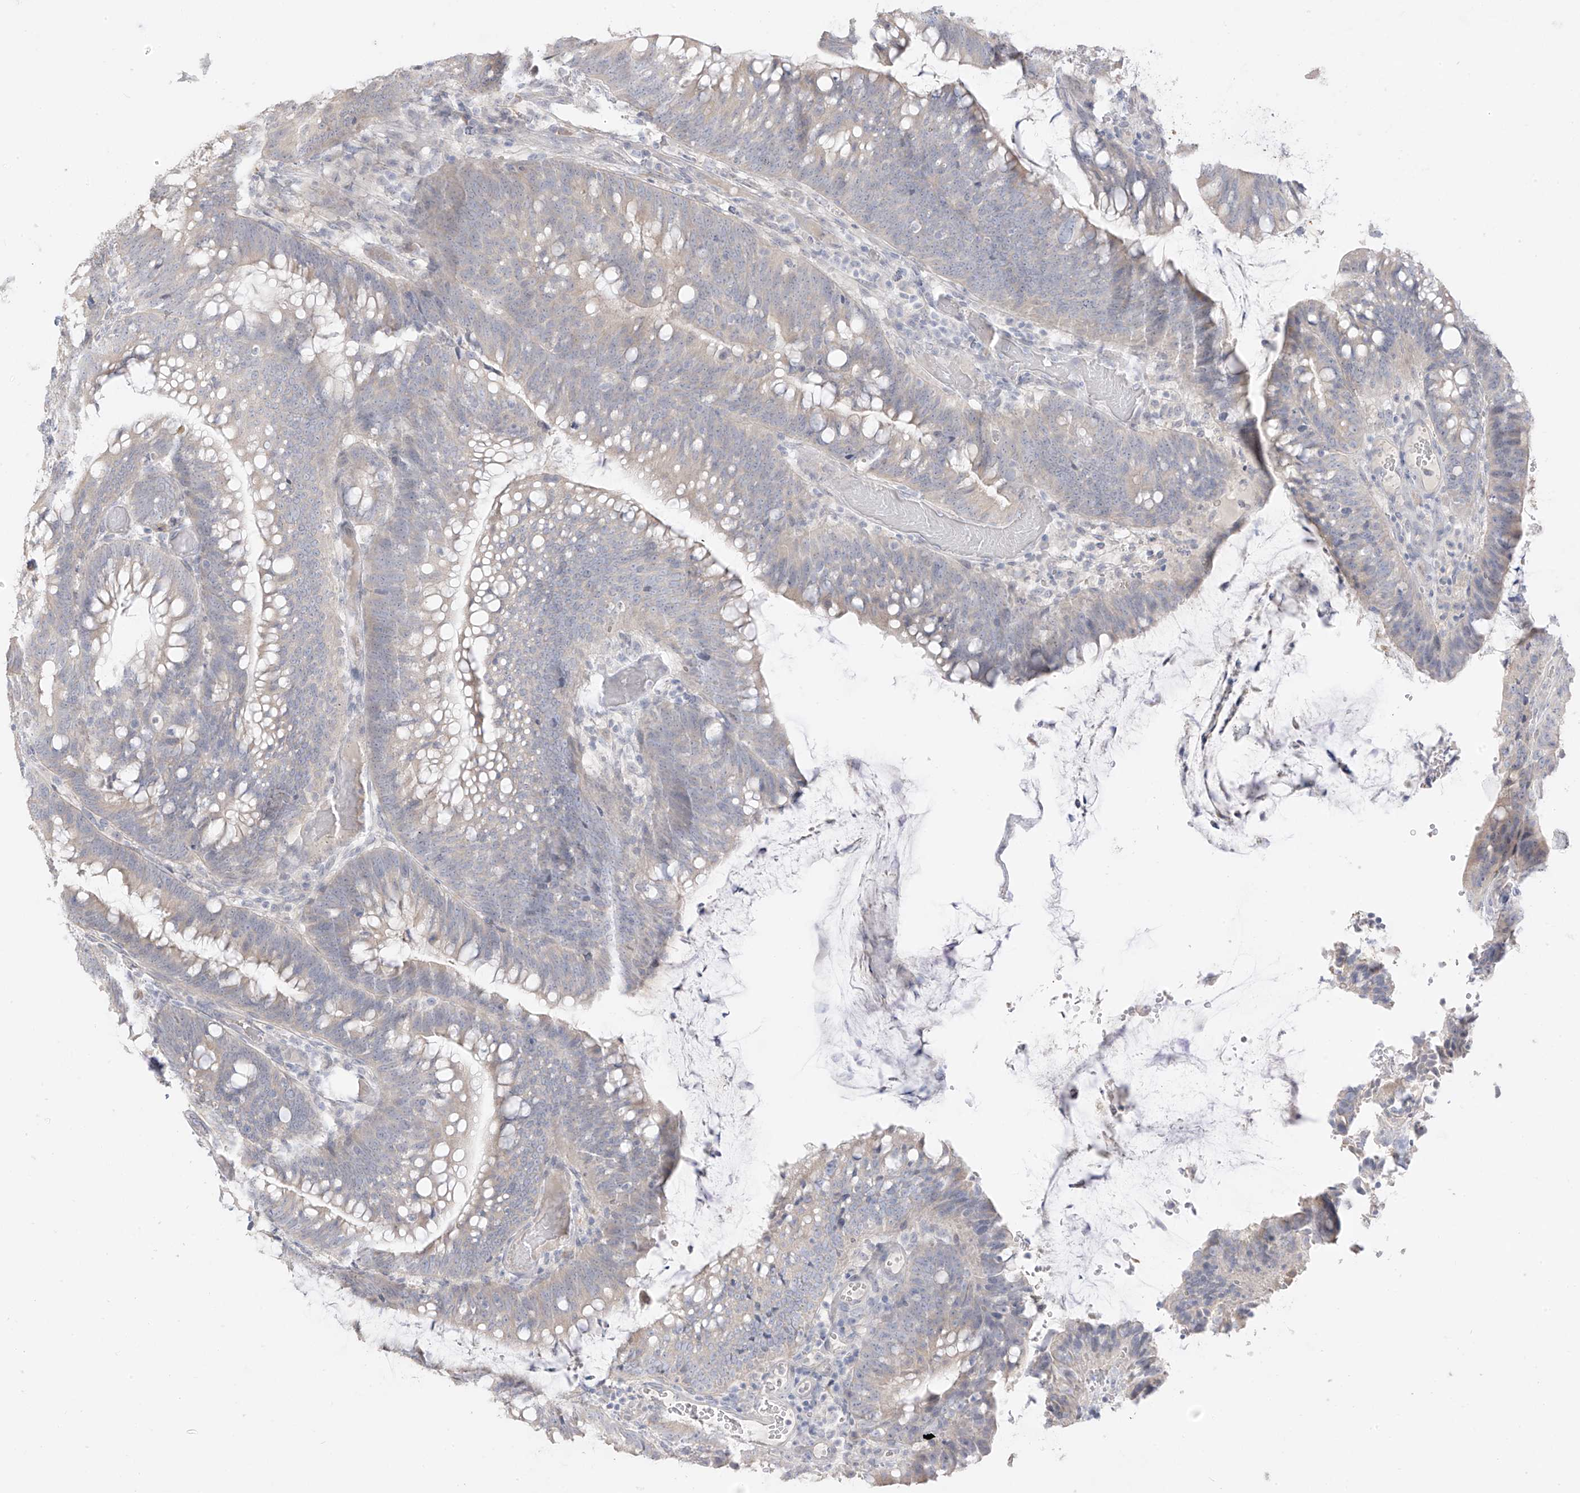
{"staining": {"intensity": "weak", "quantity": "<25%", "location": "cytoplasmic/membranous"}, "tissue": "colorectal cancer", "cell_type": "Tumor cells", "image_type": "cancer", "snomed": [{"axis": "morphology", "description": "Adenocarcinoma, NOS"}, {"axis": "topography", "description": "Colon"}], "caption": "This is a micrograph of immunohistochemistry staining of colorectal cancer, which shows no expression in tumor cells.", "gene": "DCDC2", "patient": {"sex": "female", "age": 66}}